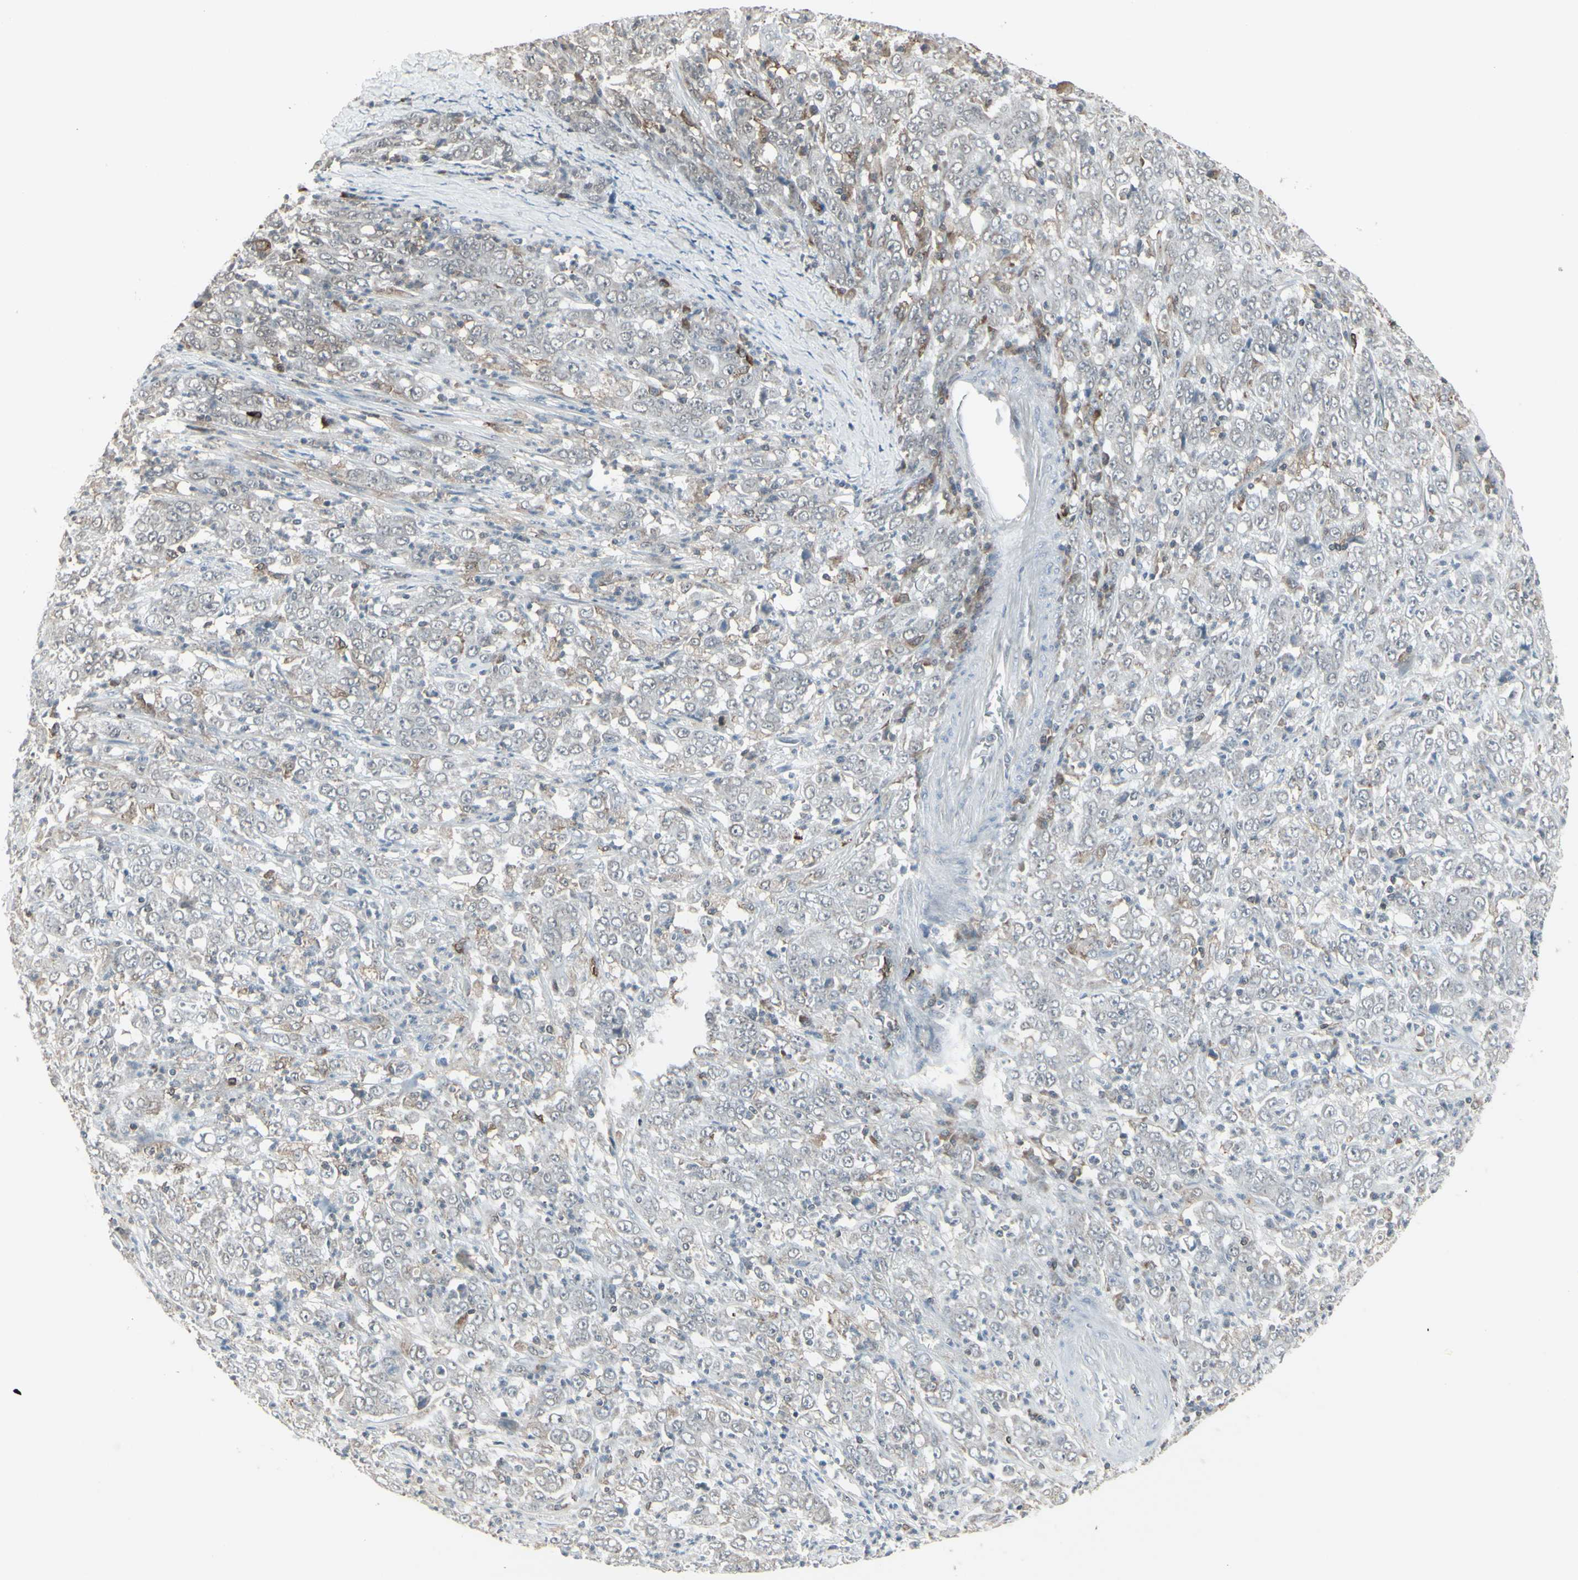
{"staining": {"intensity": "weak", "quantity": "25%-75%", "location": "cytoplasmic/membranous"}, "tissue": "stomach cancer", "cell_type": "Tumor cells", "image_type": "cancer", "snomed": [{"axis": "morphology", "description": "Adenocarcinoma, NOS"}, {"axis": "topography", "description": "Stomach, lower"}], "caption": "Brown immunohistochemical staining in stomach adenocarcinoma displays weak cytoplasmic/membranous expression in about 25%-75% of tumor cells. Using DAB (brown) and hematoxylin (blue) stains, captured at high magnification using brightfield microscopy.", "gene": "SAMSN1", "patient": {"sex": "female", "age": 71}}